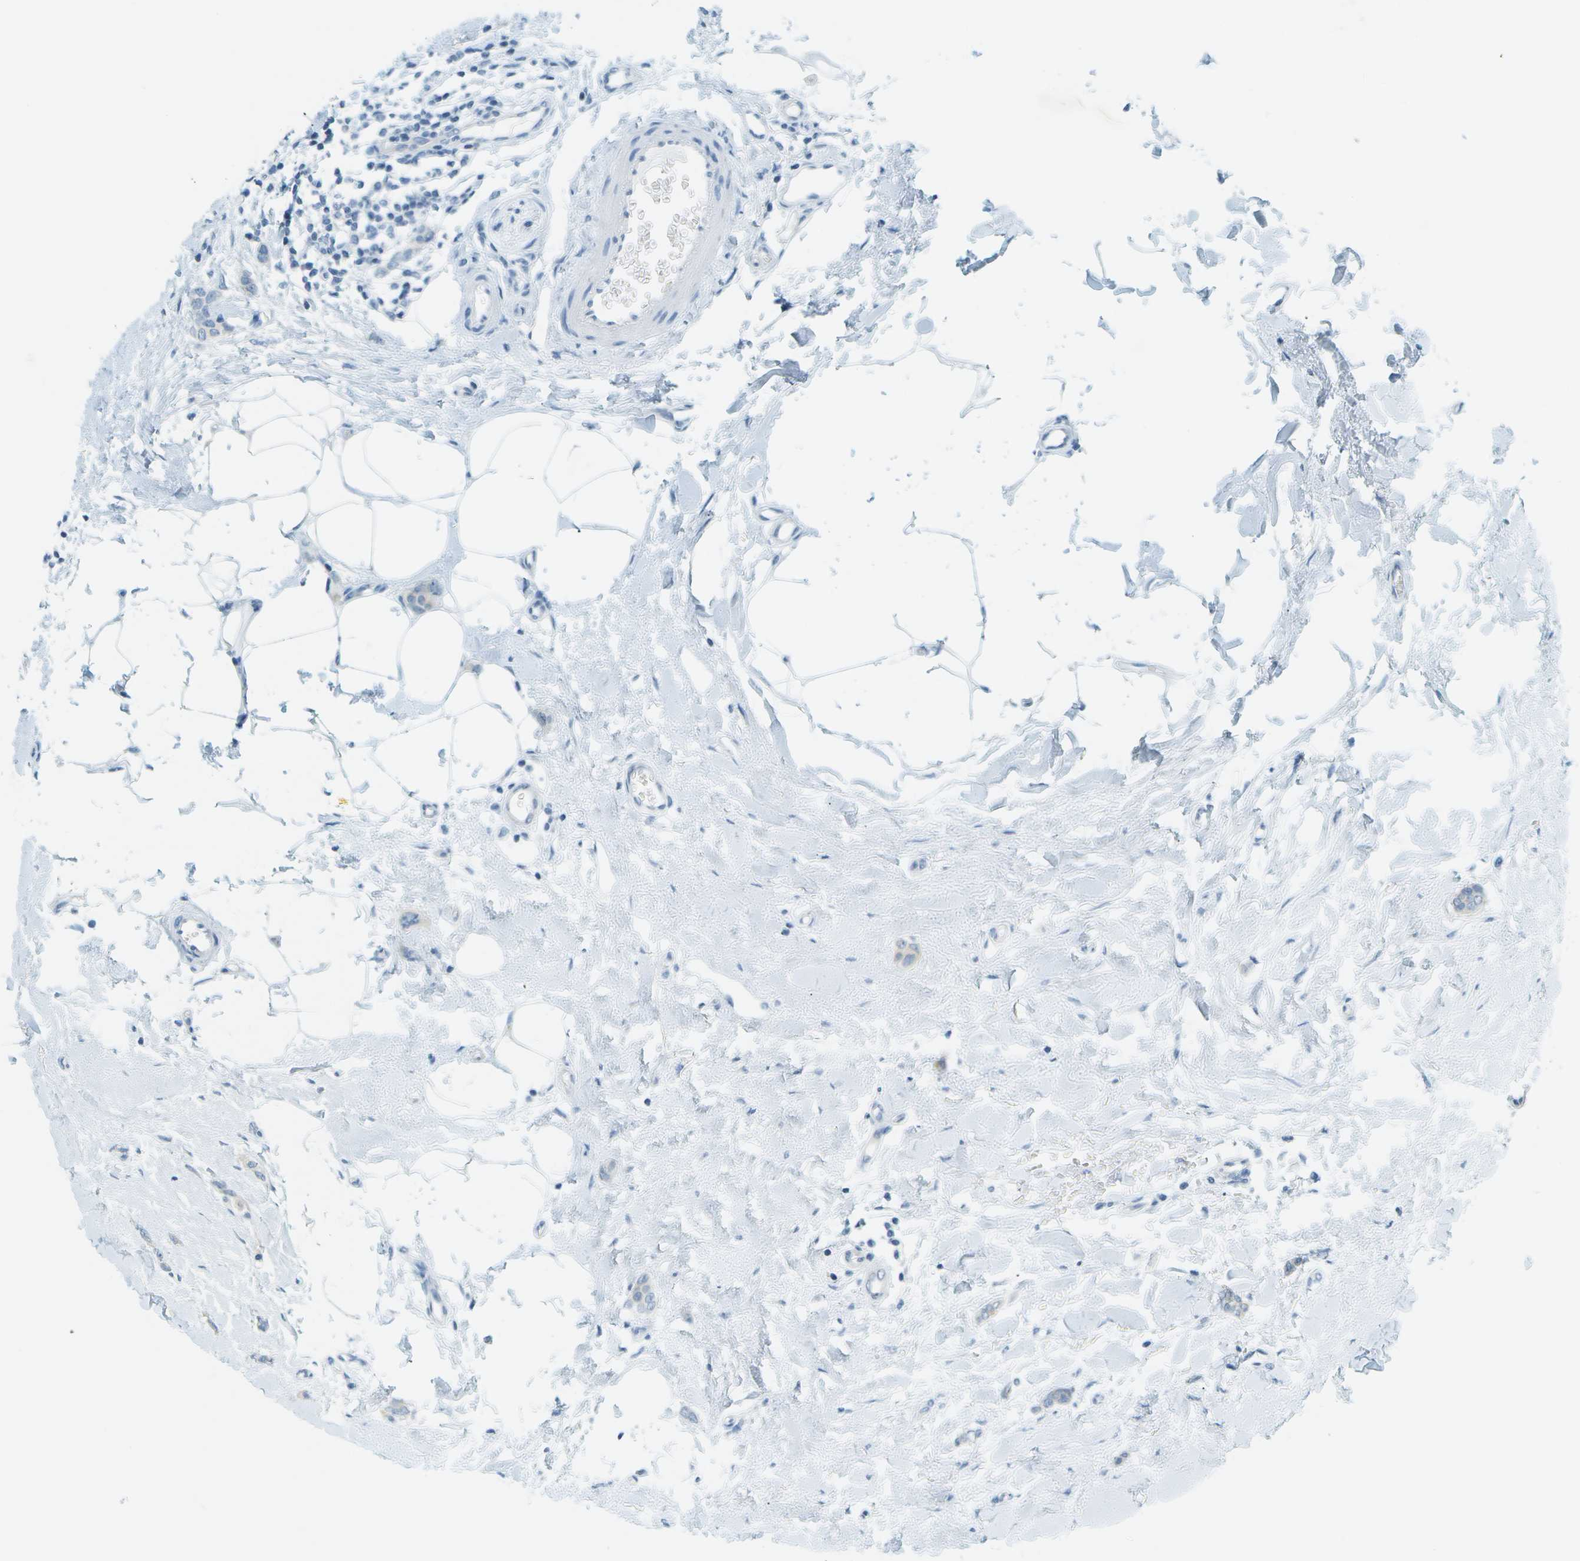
{"staining": {"intensity": "negative", "quantity": "none", "location": "none"}, "tissue": "breast cancer", "cell_type": "Tumor cells", "image_type": "cancer", "snomed": [{"axis": "morphology", "description": "Lobular carcinoma"}, {"axis": "topography", "description": "Skin"}, {"axis": "topography", "description": "Breast"}], "caption": "Tumor cells are negative for brown protein staining in breast cancer (lobular carcinoma).", "gene": "SMYD5", "patient": {"sex": "female", "age": 46}}